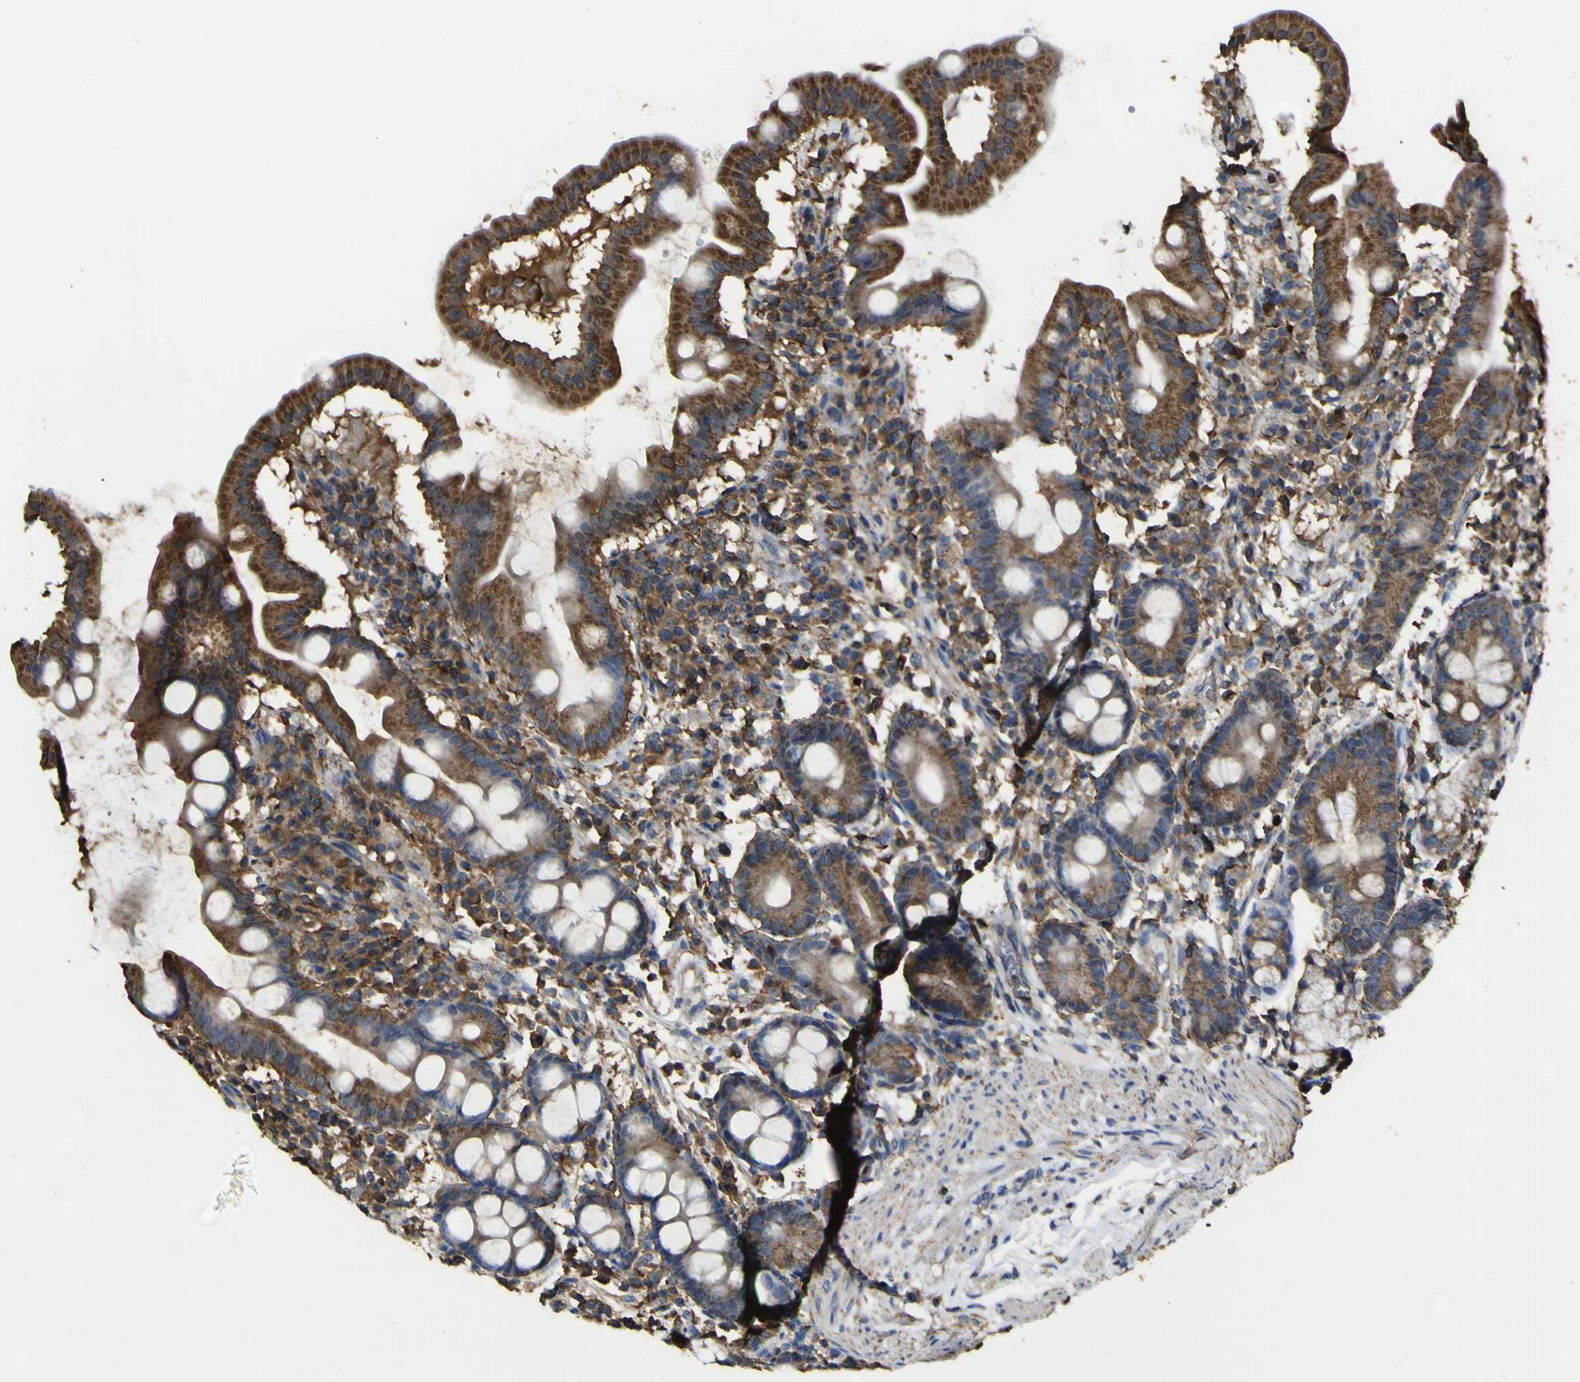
{"staining": {"intensity": "strong", "quantity": ">75%", "location": "cytoplasmic/membranous"}, "tissue": "duodenum", "cell_type": "Glandular cells", "image_type": "normal", "snomed": [{"axis": "morphology", "description": "Normal tissue, NOS"}, {"axis": "topography", "description": "Duodenum"}], "caption": "Immunohistochemistry (IHC) (DAB (3,3'-diaminobenzidine)) staining of normal duodenum displays strong cytoplasmic/membranous protein positivity in approximately >75% of glandular cells.", "gene": "ACSL3", "patient": {"sex": "male", "age": 50}}